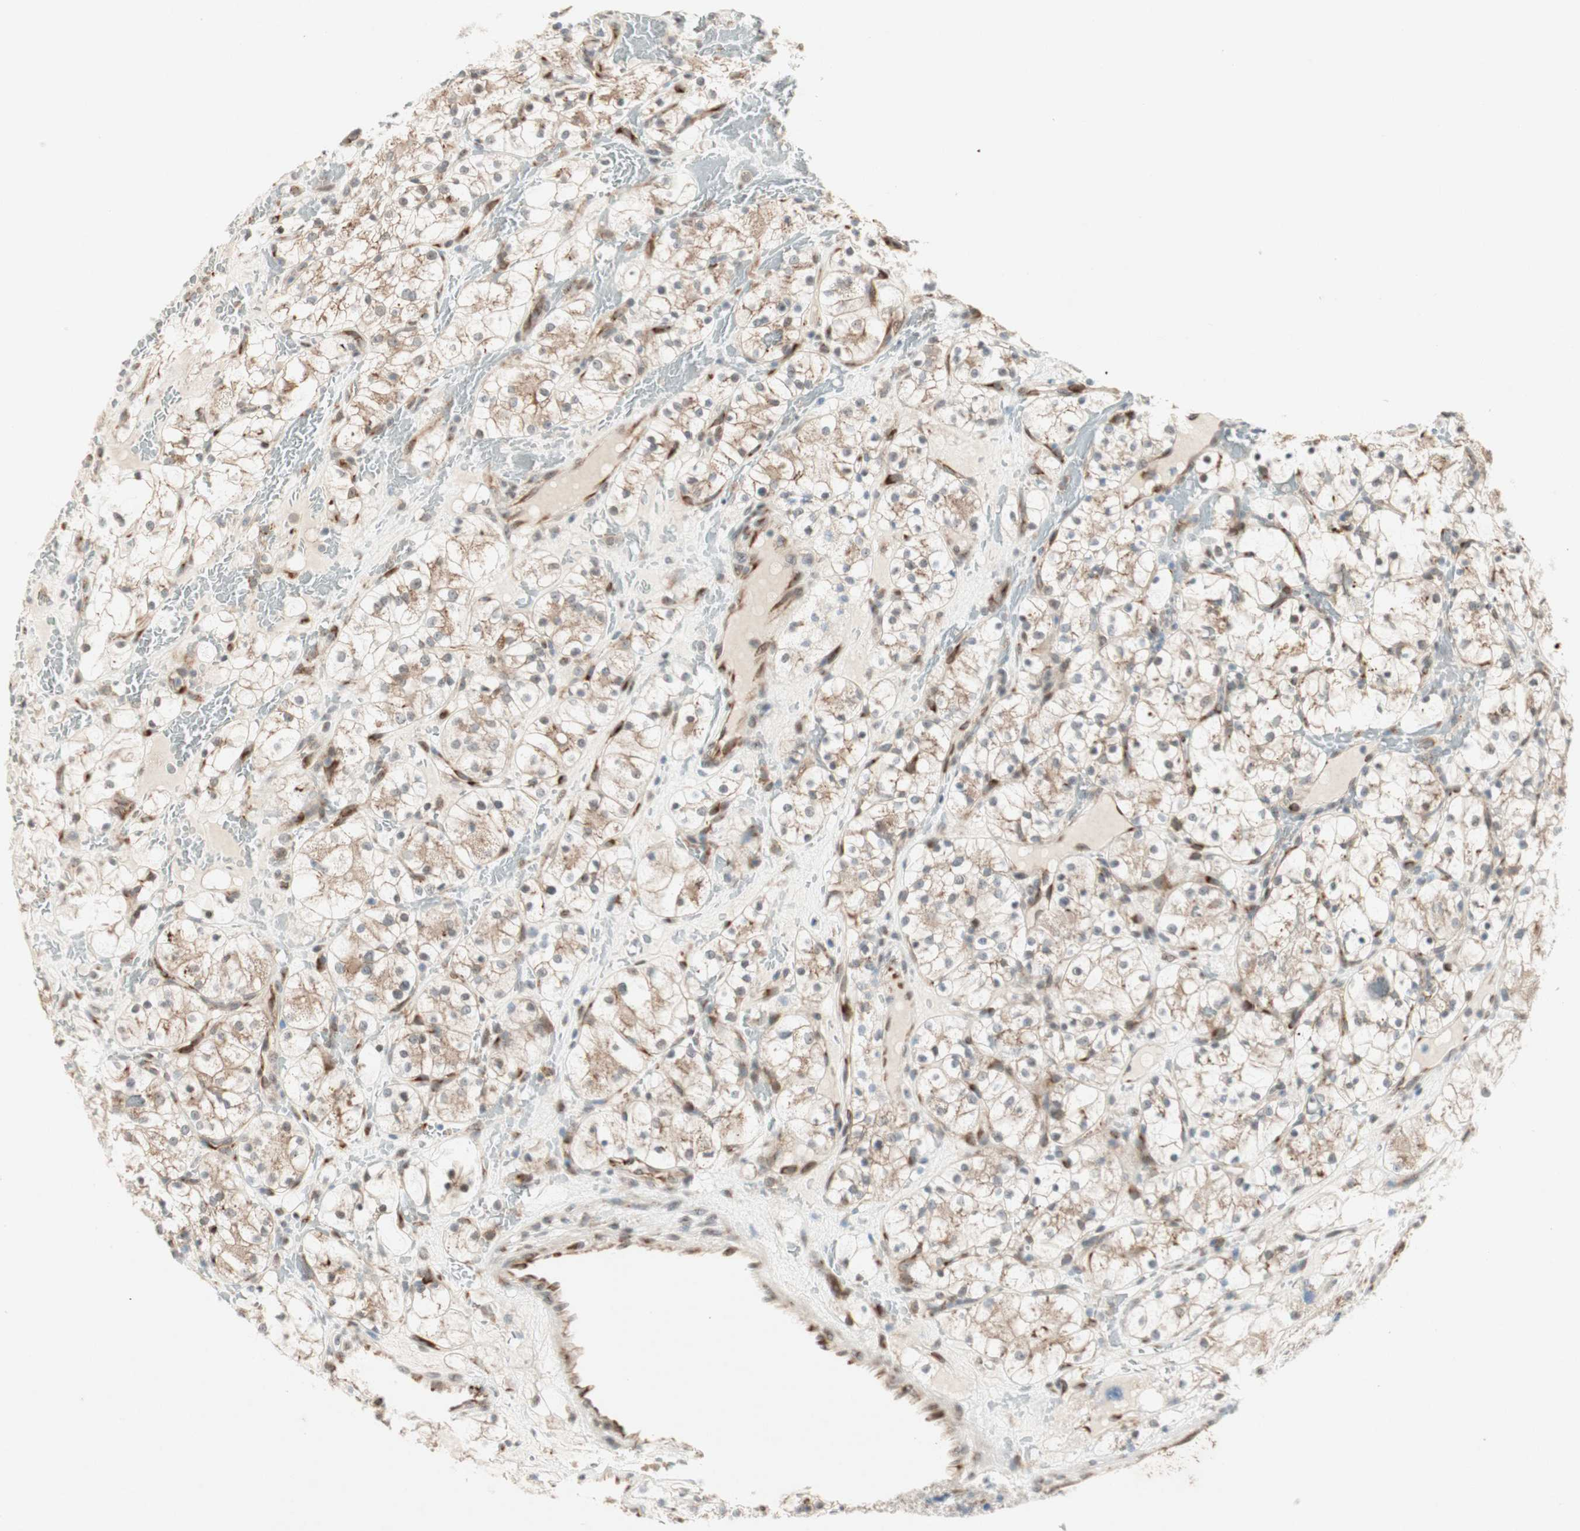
{"staining": {"intensity": "moderate", "quantity": ">75%", "location": "cytoplasmic/membranous"}, "tissue": "renal cancer", "cell_type": "Tumor cells", "image_type": "cancer", "snomed": [{"axis": "morphology", "description": "Adenocarcinoma, NOS"}, {"axis": "topography", "description": "Kidney"}], "caption": "Renal cancer was stained to show a protein in brown. There is medium levels of moderate cytoplasmic/membranous staining in approximately >75% of tumor cells.", "gene": "ZNF37A", "patient": {"sex": "female", "age": 60}}